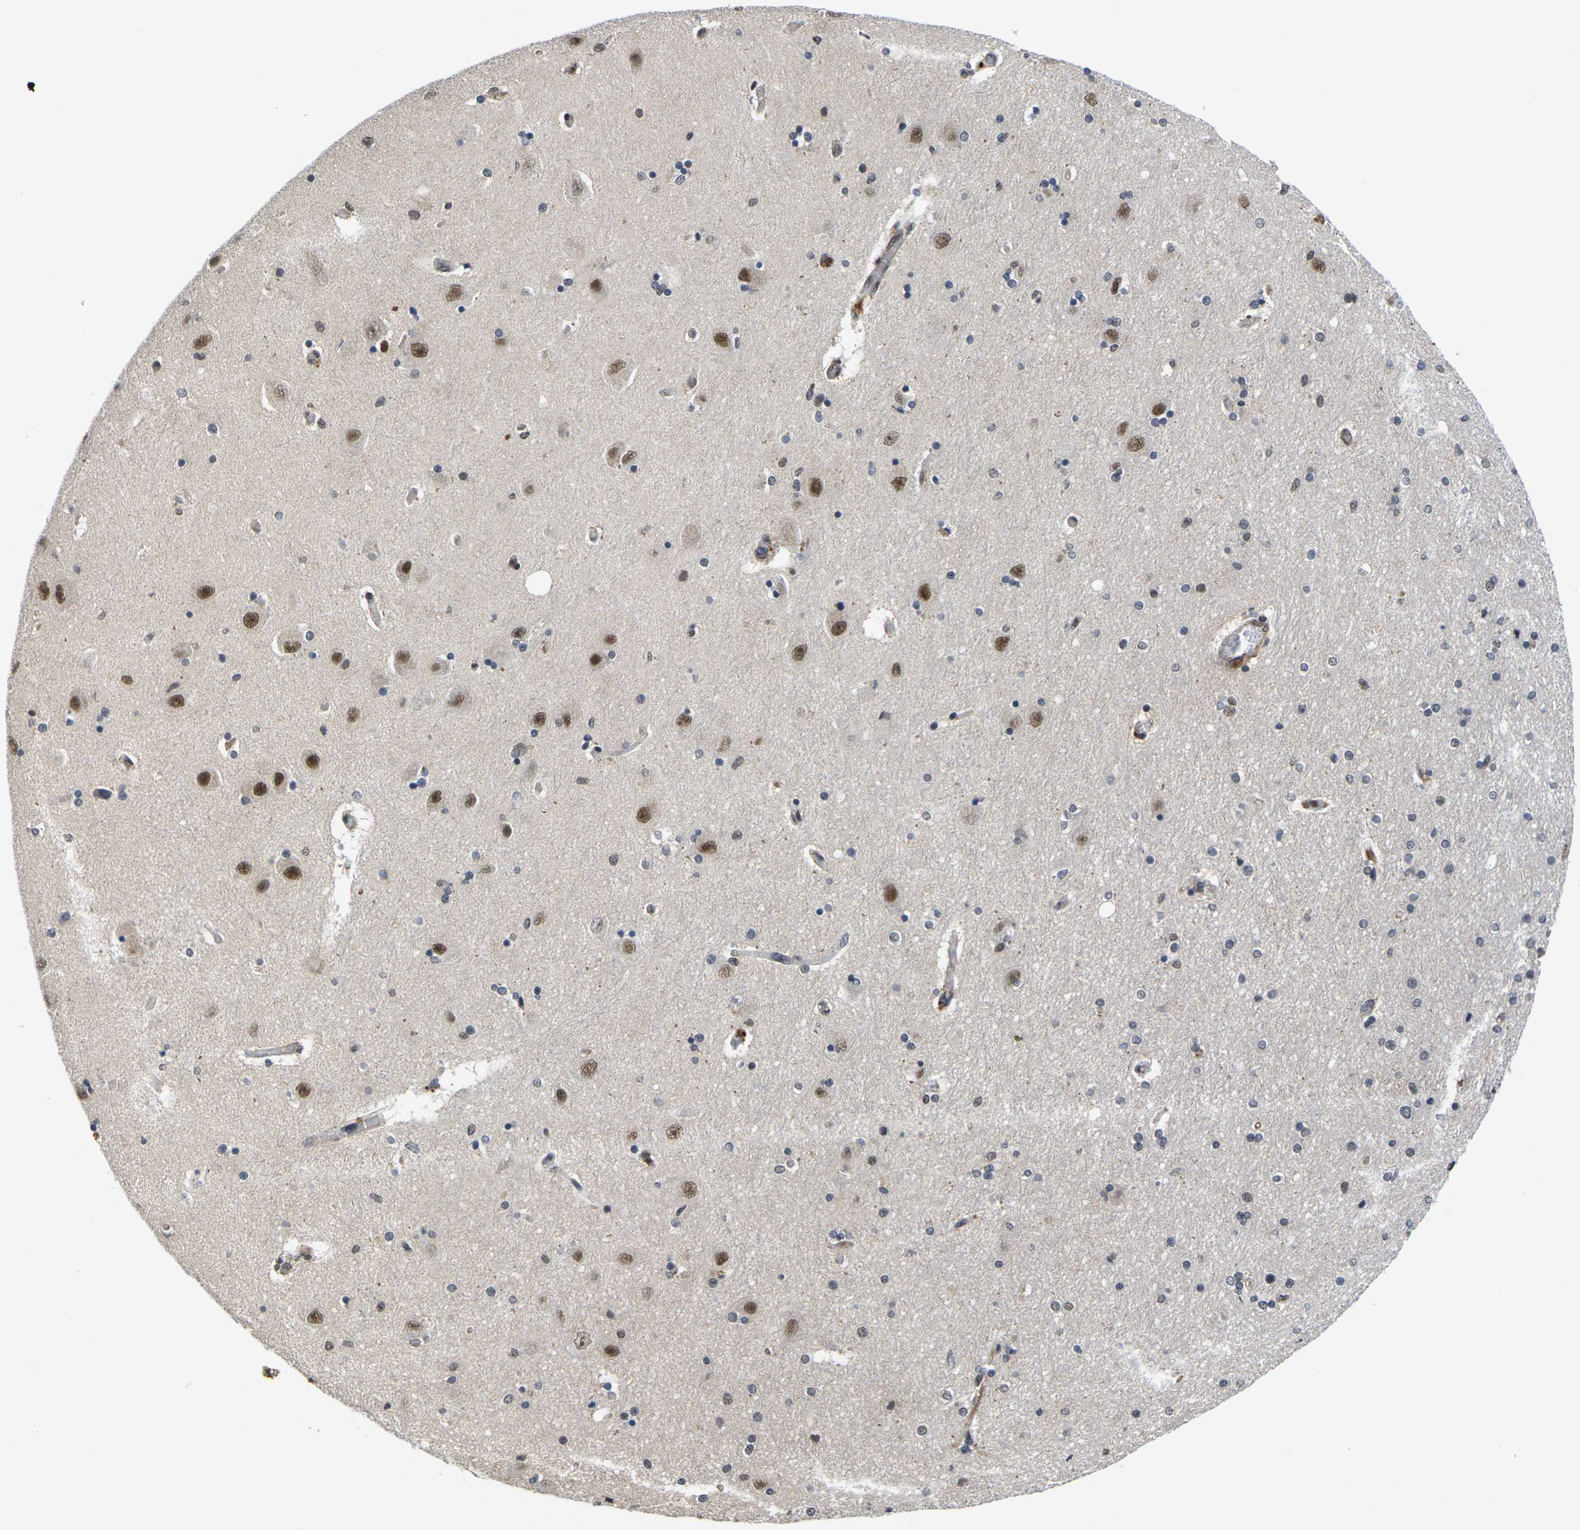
{"staining": {"intensity": "moderate", "quantity": "25%-75%", "location": "nuclear"}, "tissue": "hippocampus", "cell_type": "Glial cells", "image_type": "normal", "snomed": [{"axis": "morphology", "description": "Normal tissue, NOS"}, {"axis": "topography", "description": "Hippocampus"}], "caption": "Immunohistochemistry staining of unremarkable hippocampus, which reveals medium levels of moderate nuclear expression in about 25%-75% of glial cells indicating moderate nuclear protein staining. The staining was performed using DAB (3,3'-diaminobenzidine) (brown) for protein detection and nuclei were counterstained in hematoxylin (blue).", "gene": "GTF2E1", "patient": {"sex": "female", "age": 54}}